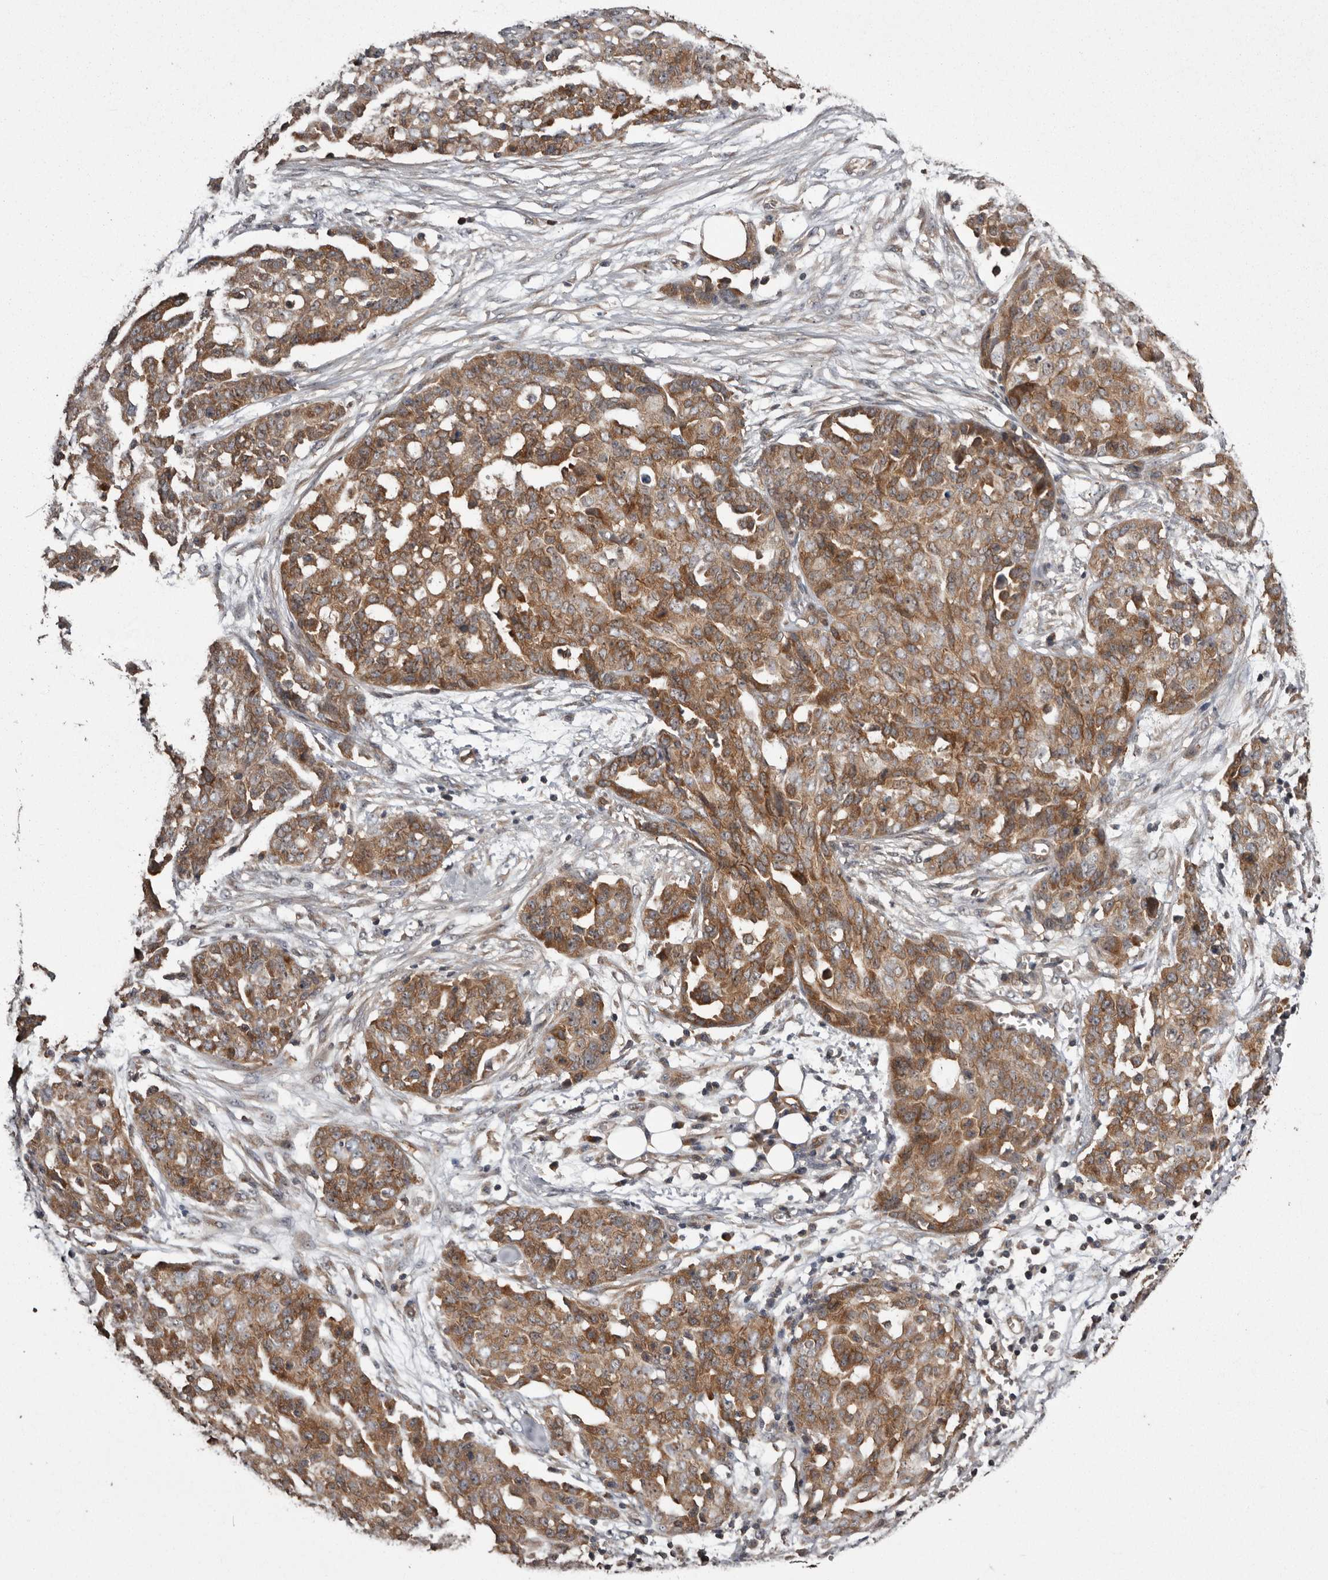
{"staining": {"intensity": "moderate", "quantity": ">75%", "location": "cytoplasmic/membranous"}, "tissue": "ovarian cancer", "cell_type": "Tumor cells", "image_type": "cancer", "snomed": [{"axis": "morphology", "description": "Cystadenocarcinoma, serous, NOS"}, {"axis": "topography", "description": "Soft tissue"}, {"axis": "topography", "description": "Ovary"}], "caption": "About >75% of tumor cells in human ovarian serous cystadenocarcinoma exhibit moderate cytoplasmic/membranous protein positivity as visualized by brown immunohistochemical staining.", "gene": "DARS1", "patient": {"sex": "female", "age": 57}}